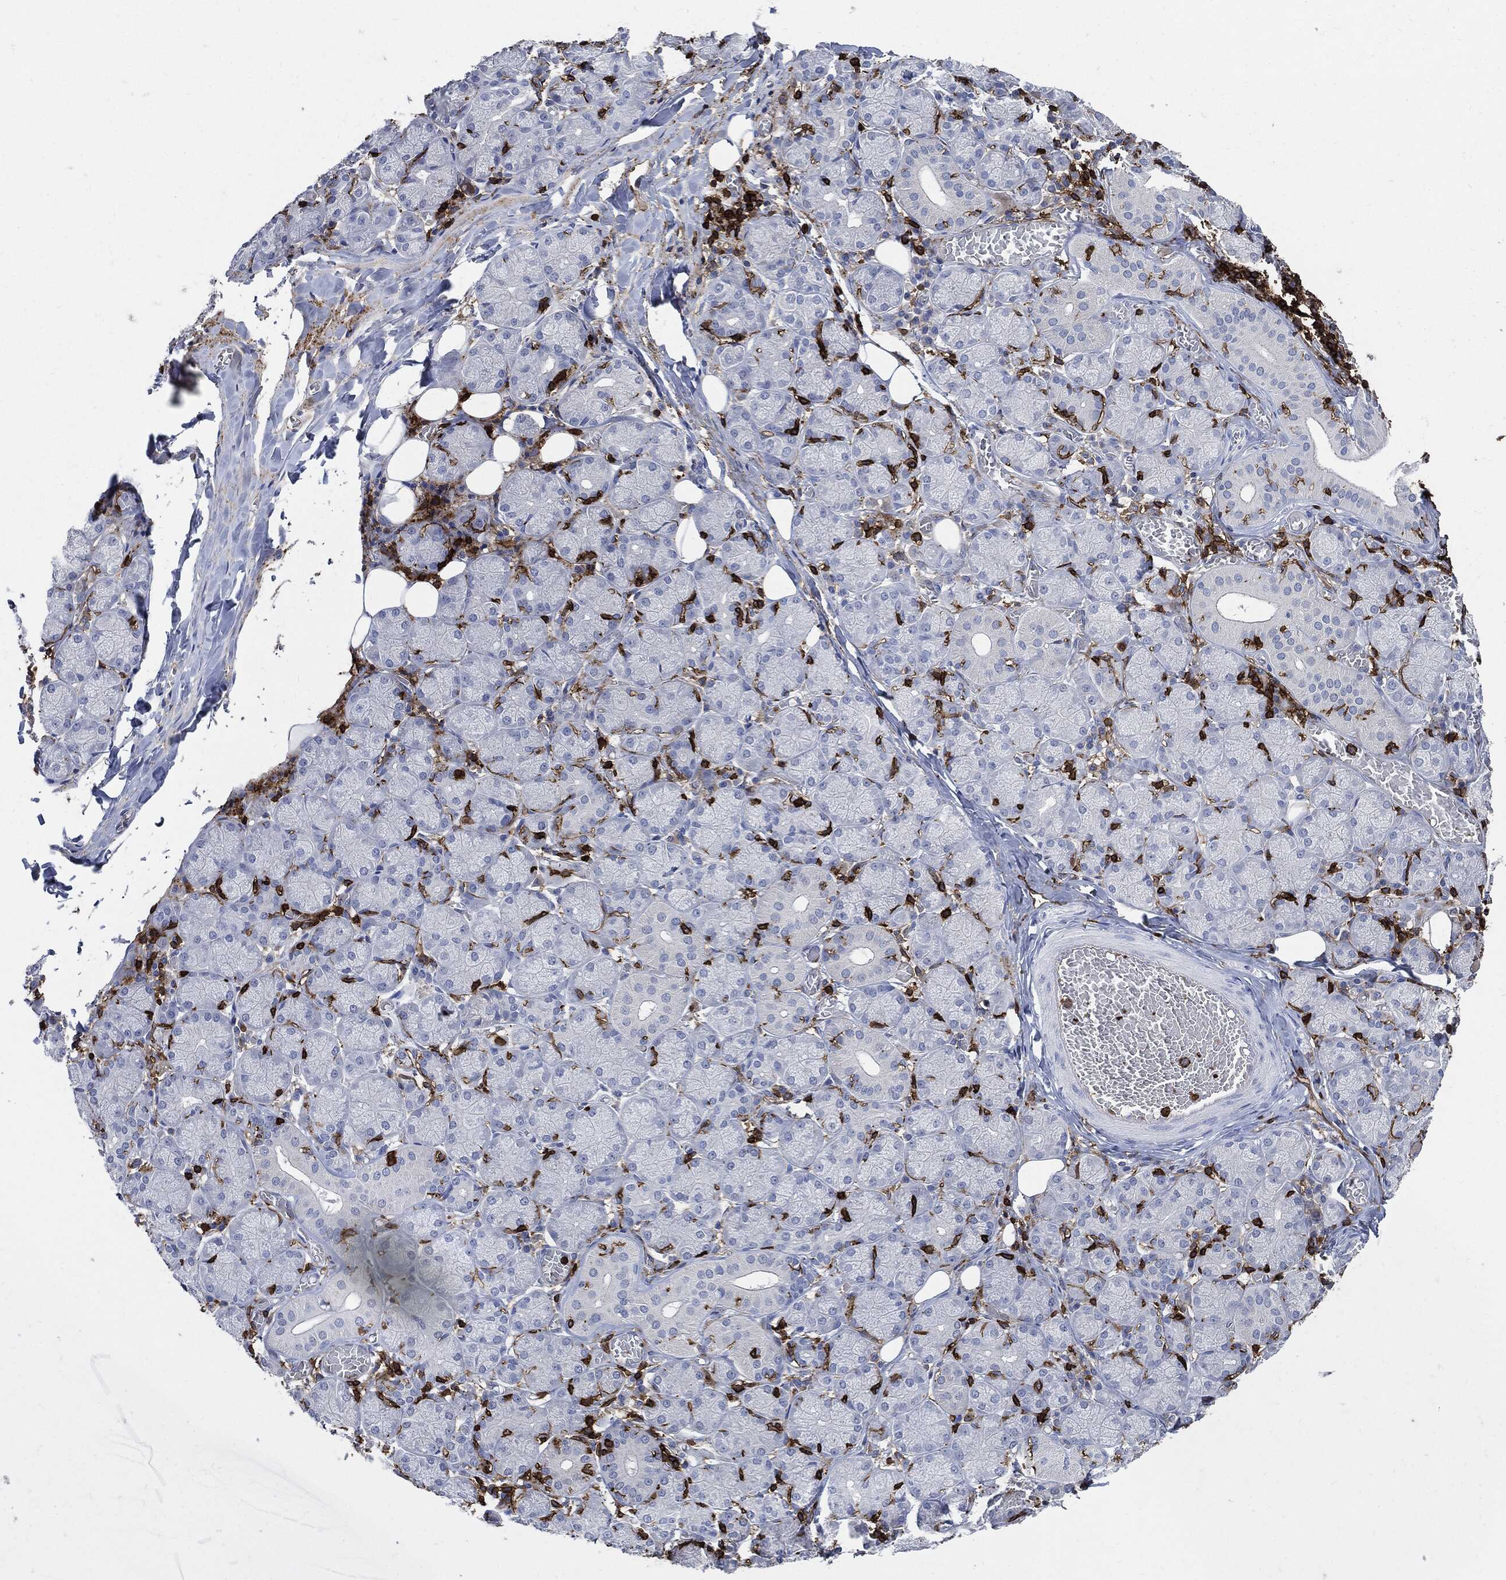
{"staining": {"intensity": "negative", "quantity": "none", "location": "none"}, "tissue": "salivary gland", "cell_type": "Glandular cells", "image_type": "normal", "snomed": [{"axis": "morphology", "description": "Normal tissue, NOS"}, {"axis": "topography", "description": "Salivary gland"}, {"axis": "topography", "description": "Peripheral nerve tissue"}], "caption": "This is an immunohistochemistry (IHC) histopathology image of benign human salivary gland. There is no staining in glandular cells.", "gene": "PTPRC", "patient": {"sex": "female", "age": 24}}